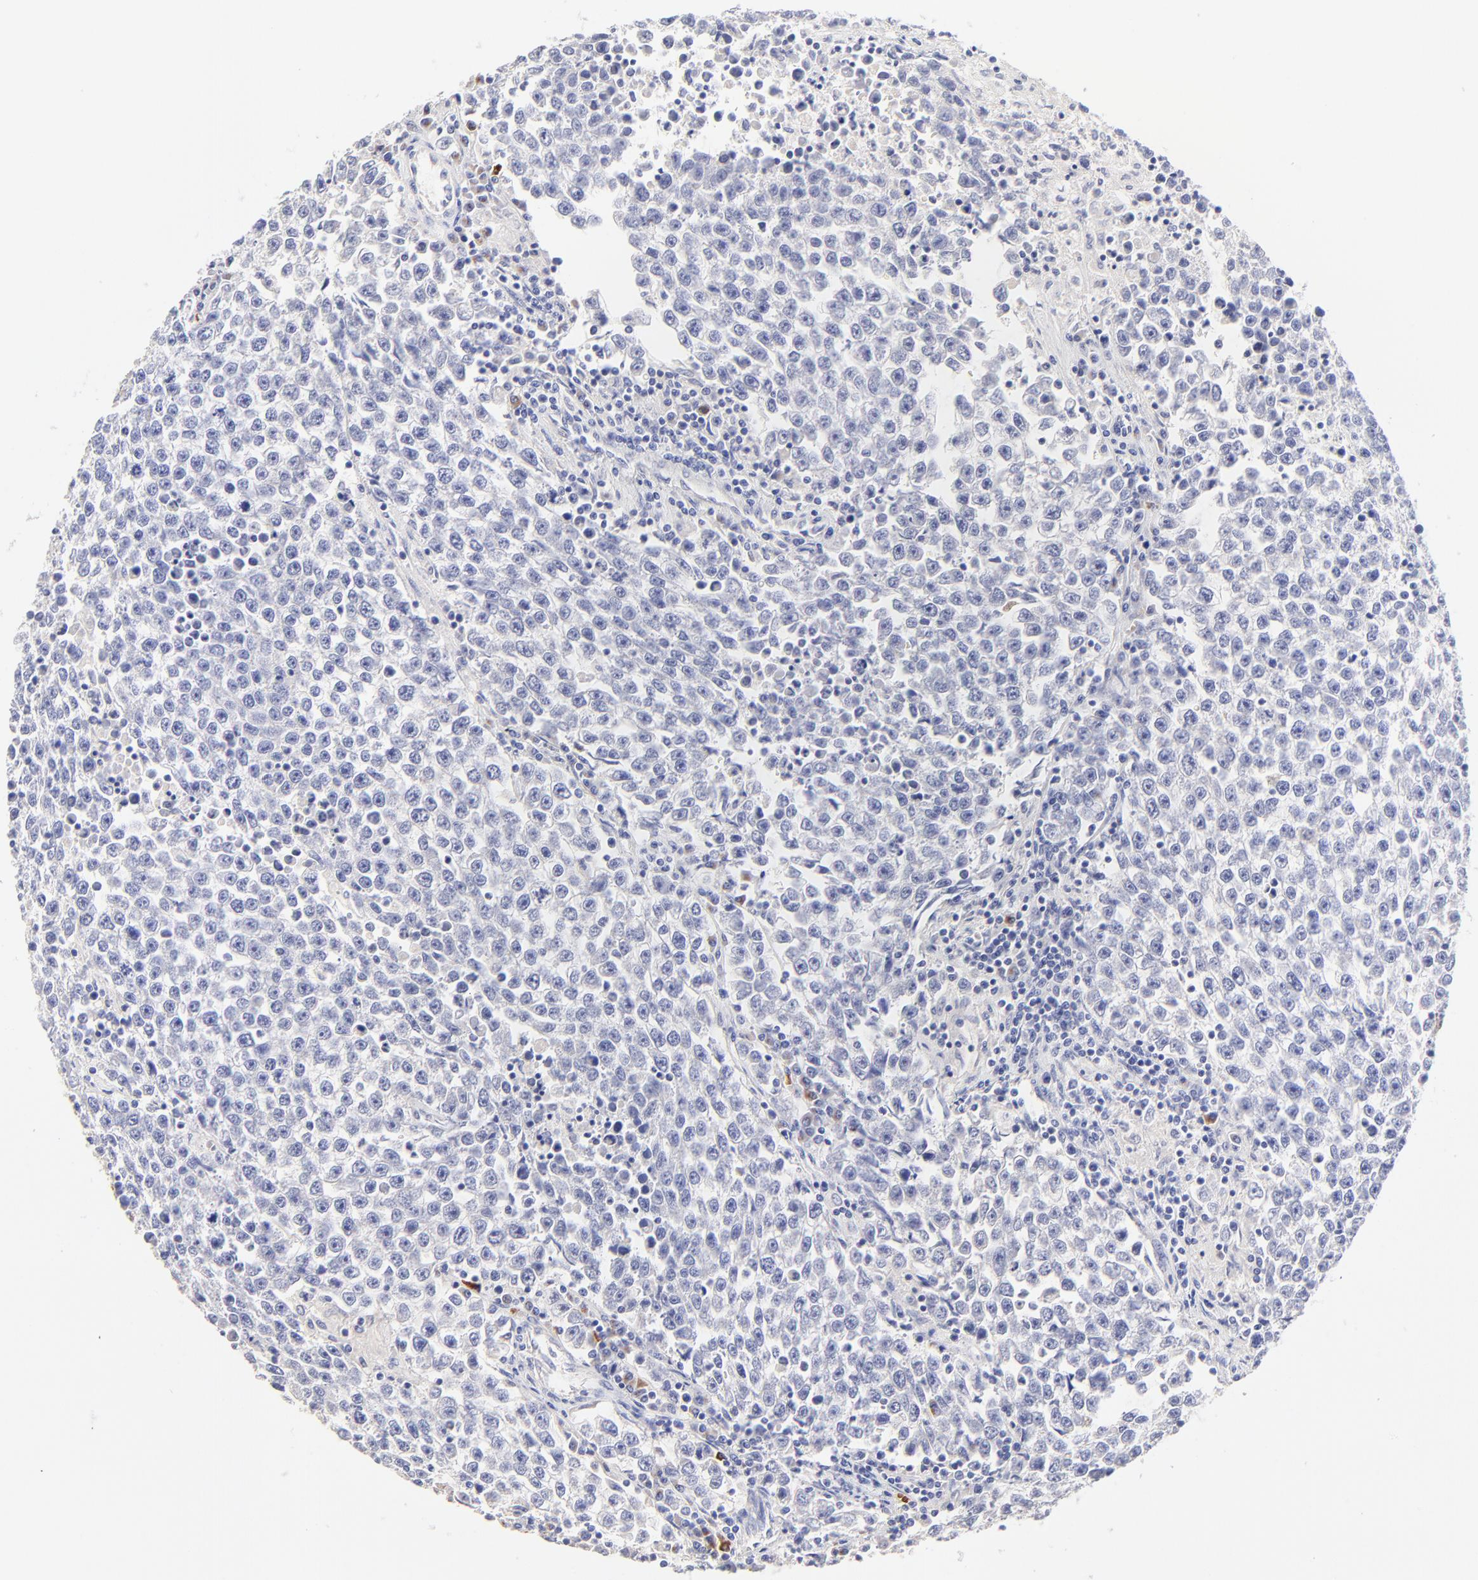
{"staining": {"intensity": "negative", "quantity": "none", "location": "none"}, "tissue": "testis cancer", "cell_type": "Tumor cells", "image_type": "cancer", "snomed": [{"axis": "morphology", "description": "Seminoma, NOS"}, {"axis": "topography", "description": "Testis"}], "caption": "Immunohistochemistry micrograph of neoplastic tissue: human testis cancer stained with DAB (3,3'-diaminobenzidine) exhibits no significant protein expression in tumor cells.", "gene": "ASB9", "patient": {"sex": "male", "age": 36}}